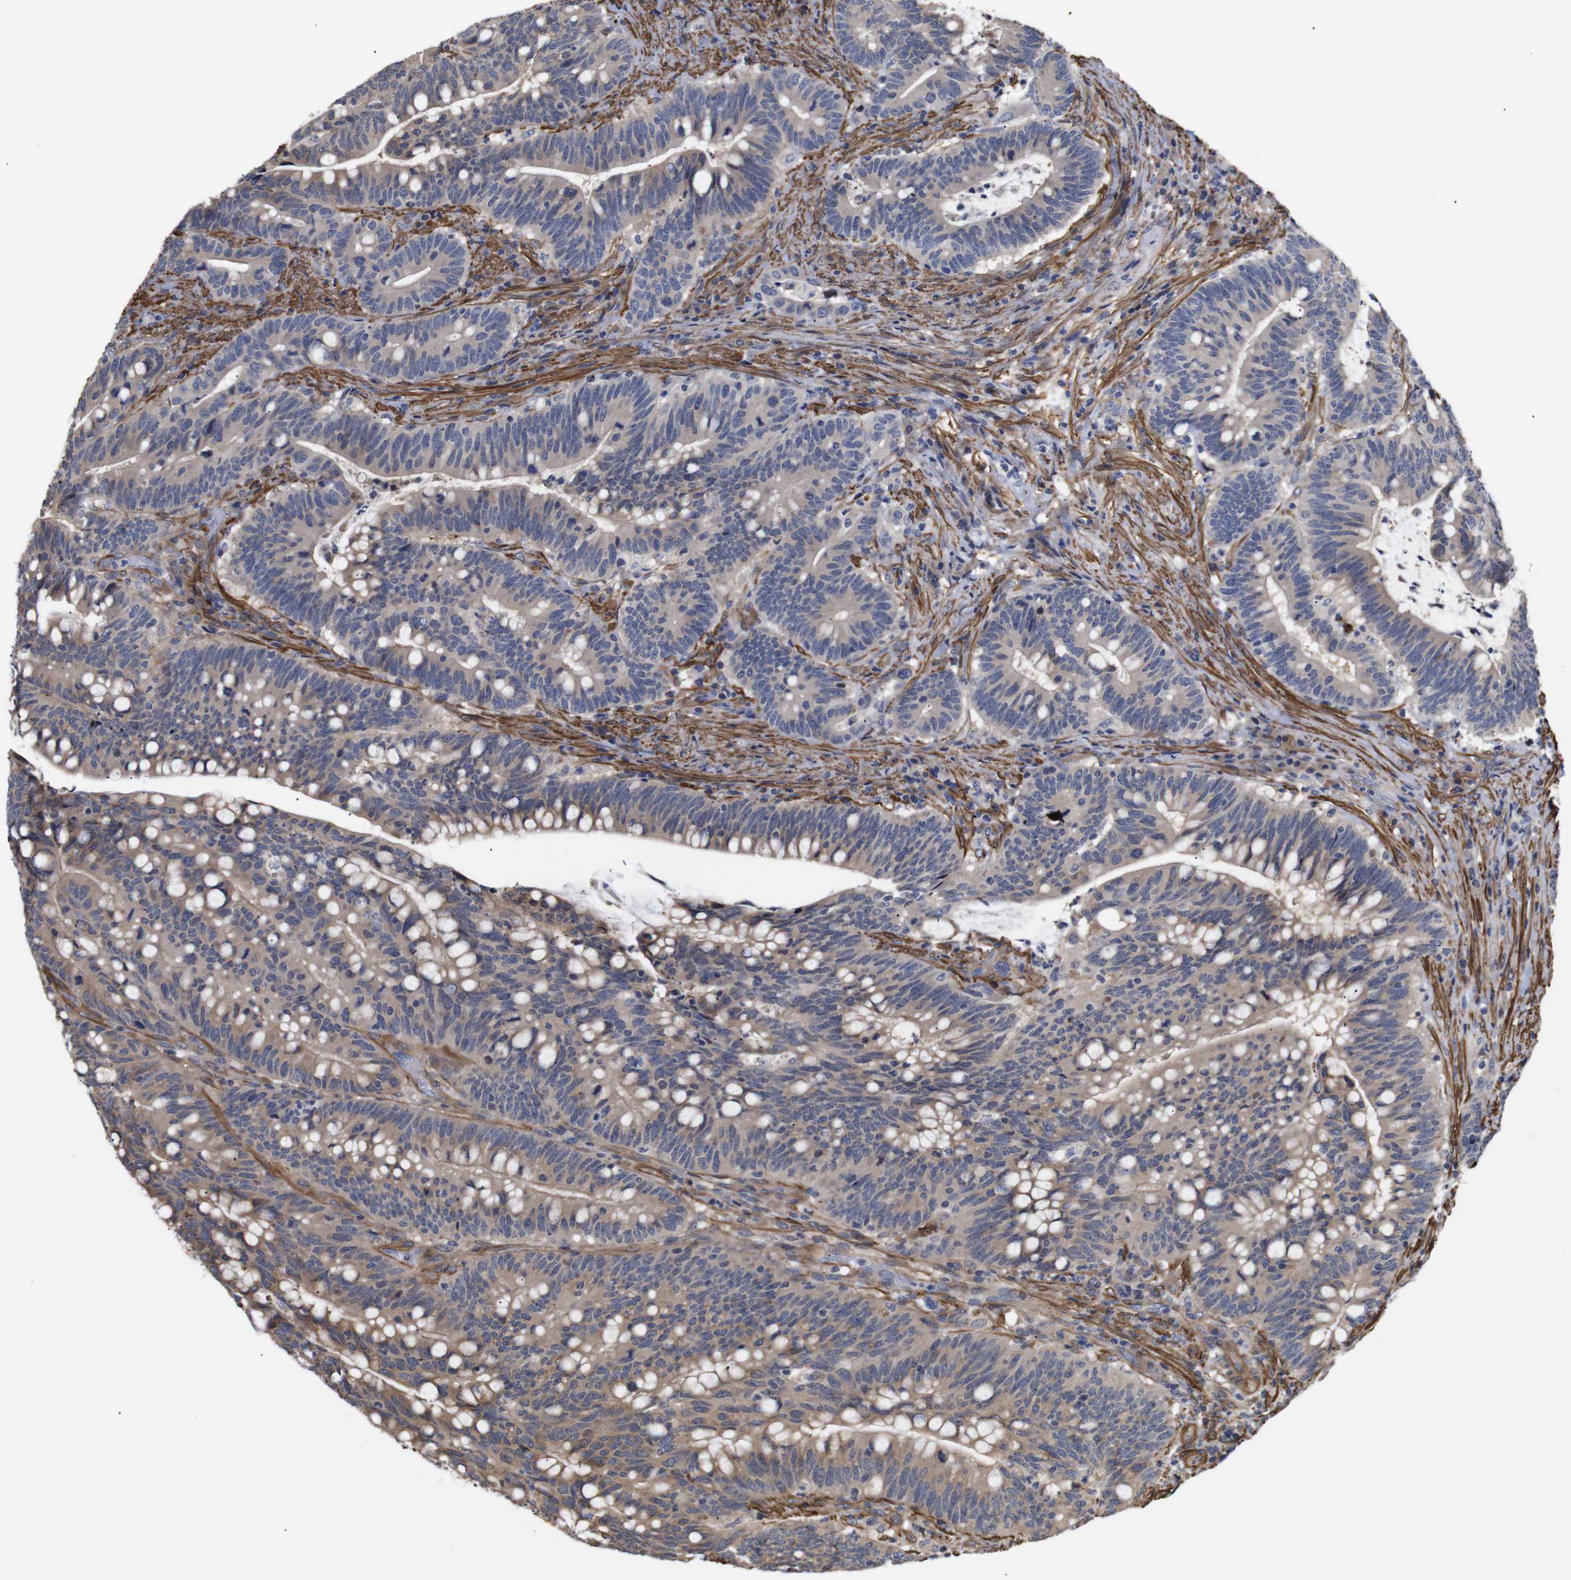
{"staining": {"intensity": "negative", "quantity": "none", "location": "none"}, "tissue": "colorectal cancer", "cell_type": "Tumor cells", "image_type": "cancer", "snomed": [{"axis": "morphology", "description": "Normal tissue, NOS"}, {"axis": "morphology", "description": "Adenocarcinoma, NOS"}, {"axis": "topography", "description": "Colon"}], "caption": "There is no significant expression in tumor cells of colorectal cancer (adenocarcinoma).", "gene": "PDLIM5", "patient": {"sex": "female", "age": 66}}